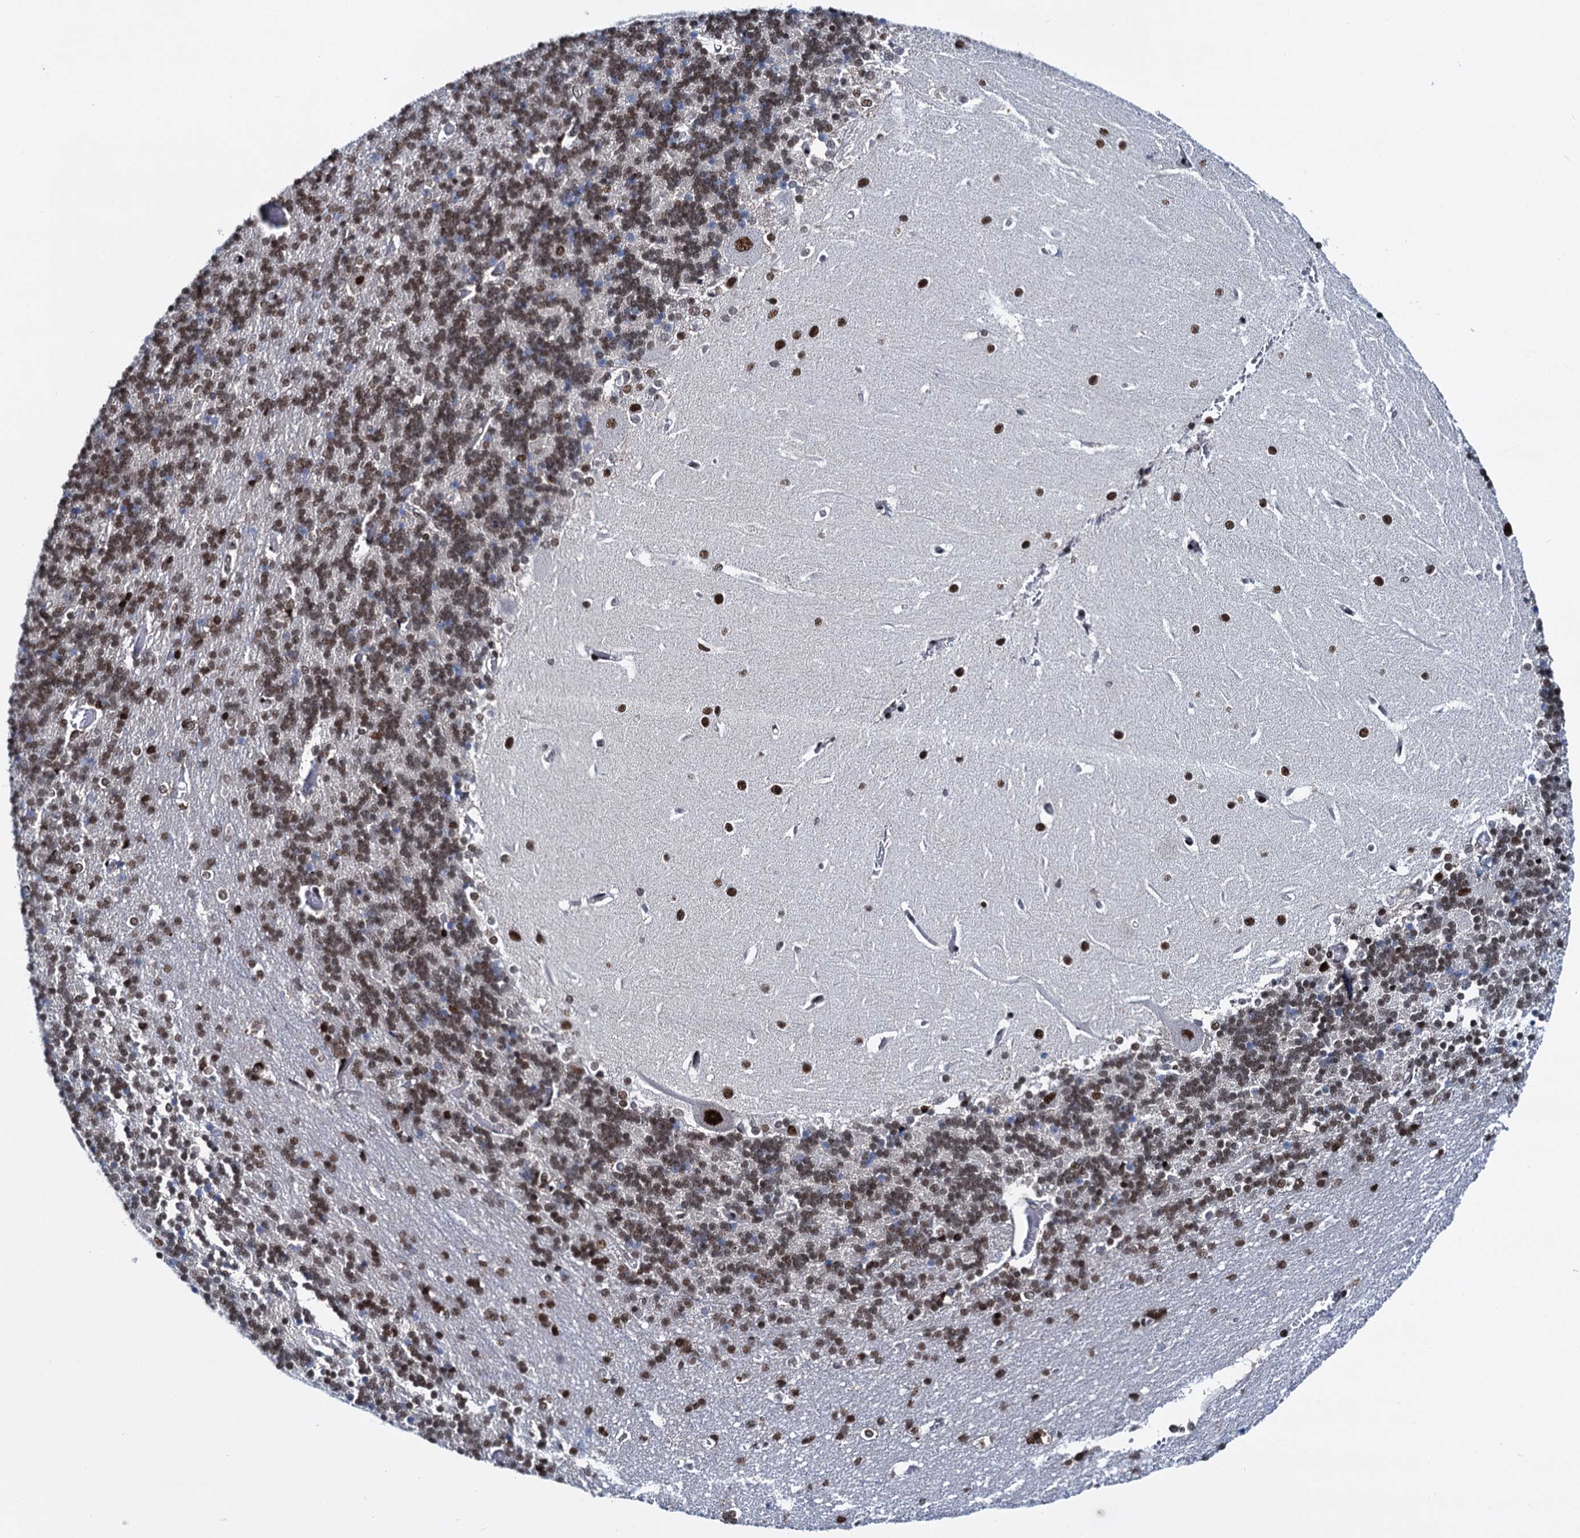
{"staining": {"intensity": "moderate", "quantity": "25%-75%", "location": "nuclear"}, "tissue": "cerebellum", "cell_type": "Cells in granular layer", "image_type": "normal", "snomed": [{"axis": "morphology", "description": "Normal tissue, NOS"}, {"axis": "topography", "description": "Cerebellum"}], "caption": "Immunohistochemistry micrograph of benign cerebellum: human cerebellum stained using IHC reveals medium levels of moderate protein expression localized specifically in the nuclear of cells in granular layer, appearing as a nuclear brown color.", "gene": "RUFY2", "patient": {"sex": "male", "age": 37}}